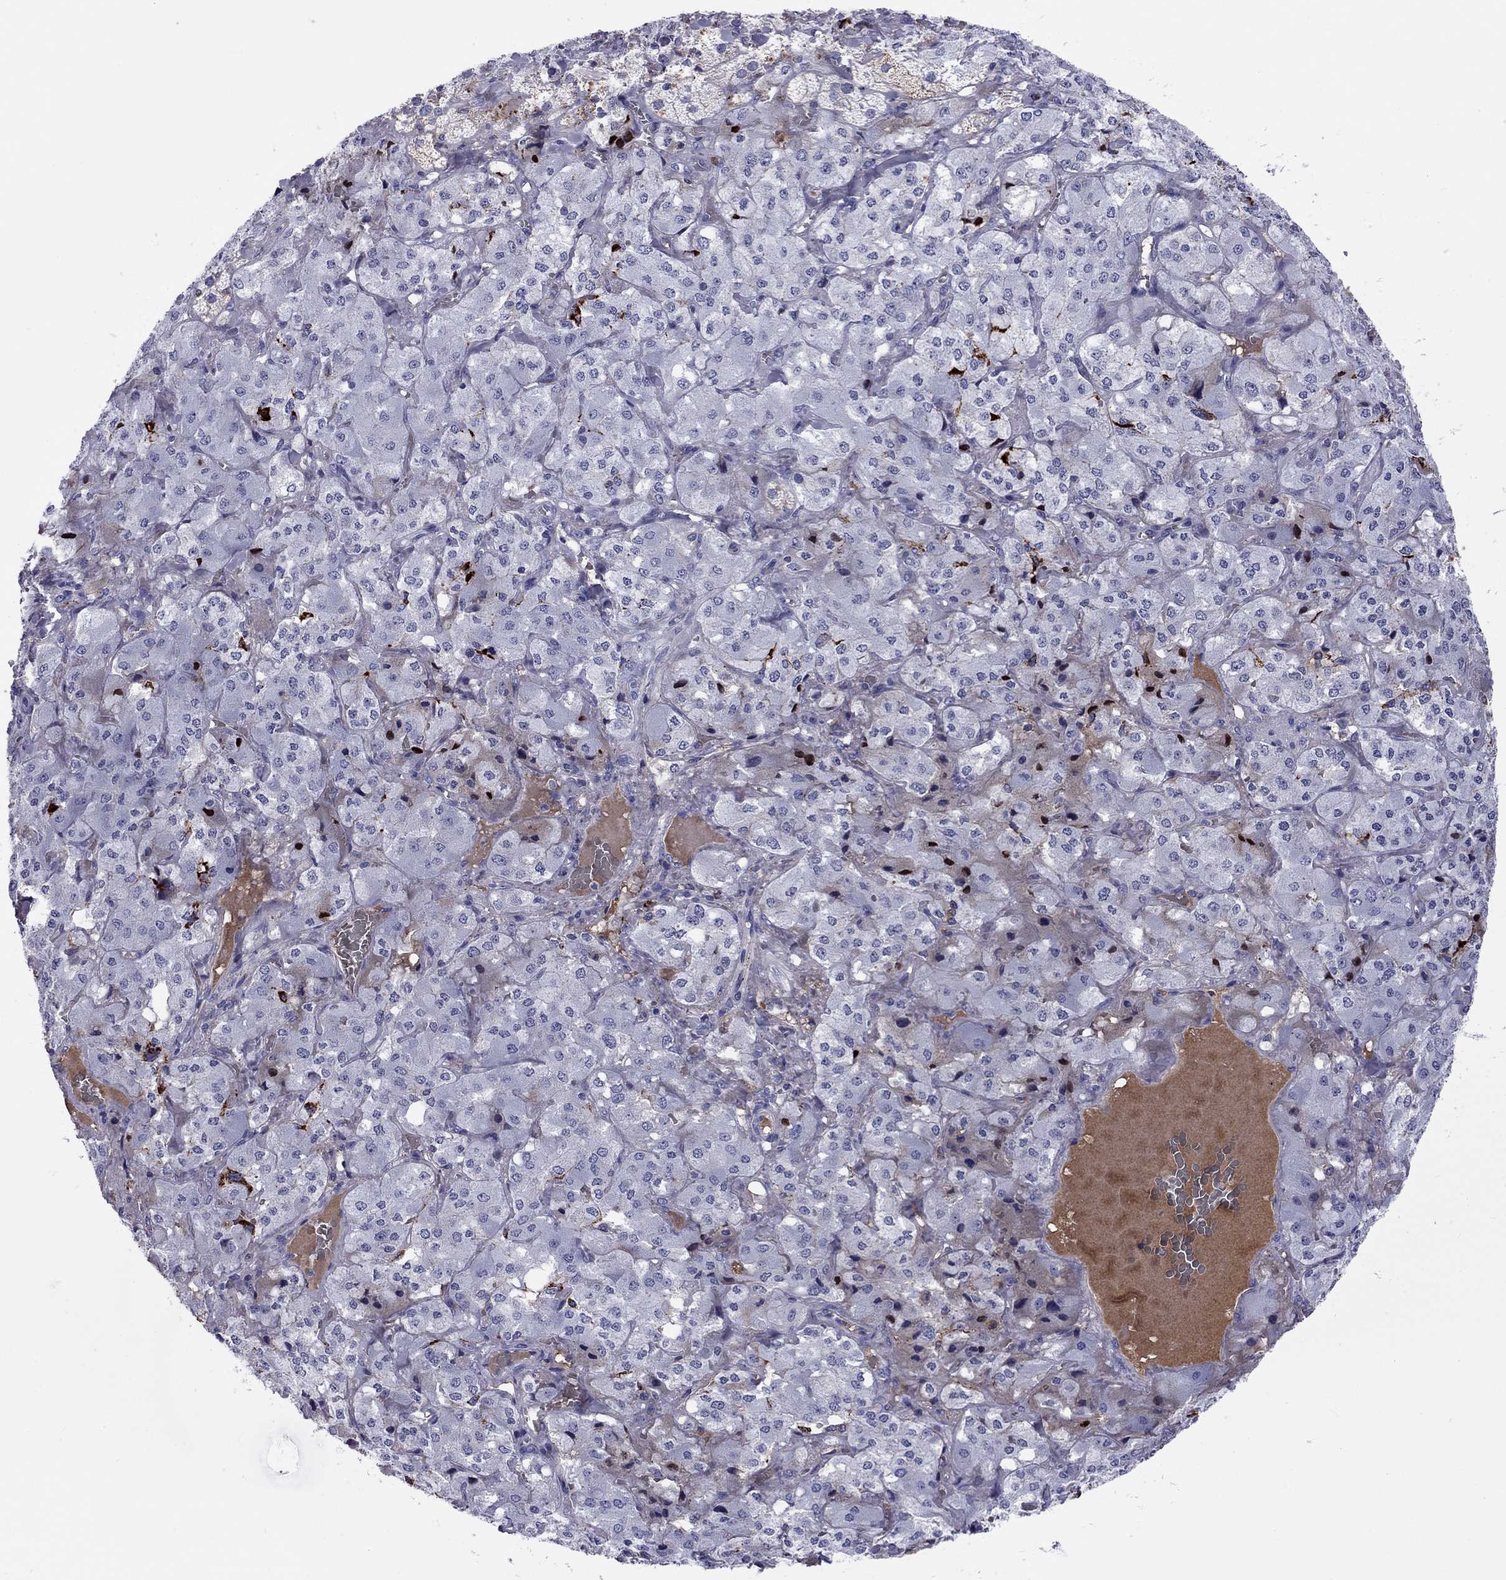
{"staining": {"intensity": "strong", "quantity": "<25%", "location": "cytoplasmic/membranous"}, "tissue": "adrenal gland", "cell_type": "Glandular cells", "image_type": "normal", "snomed": [{"axis": "morphology", "description": "Normal tissue, NOS"}, {"axis": "topography", "description": "Adrenal gland"}], "caption": "This histopathology image reveals immunohistochemistry (IHC) staining of unremarkable human adrenal gland, with medium strong cytoplasmic/membranous positivity in about <25% of glandular cells.", "gene": "SERPINA3", "patient": {"sex": "male", "age": 57}}